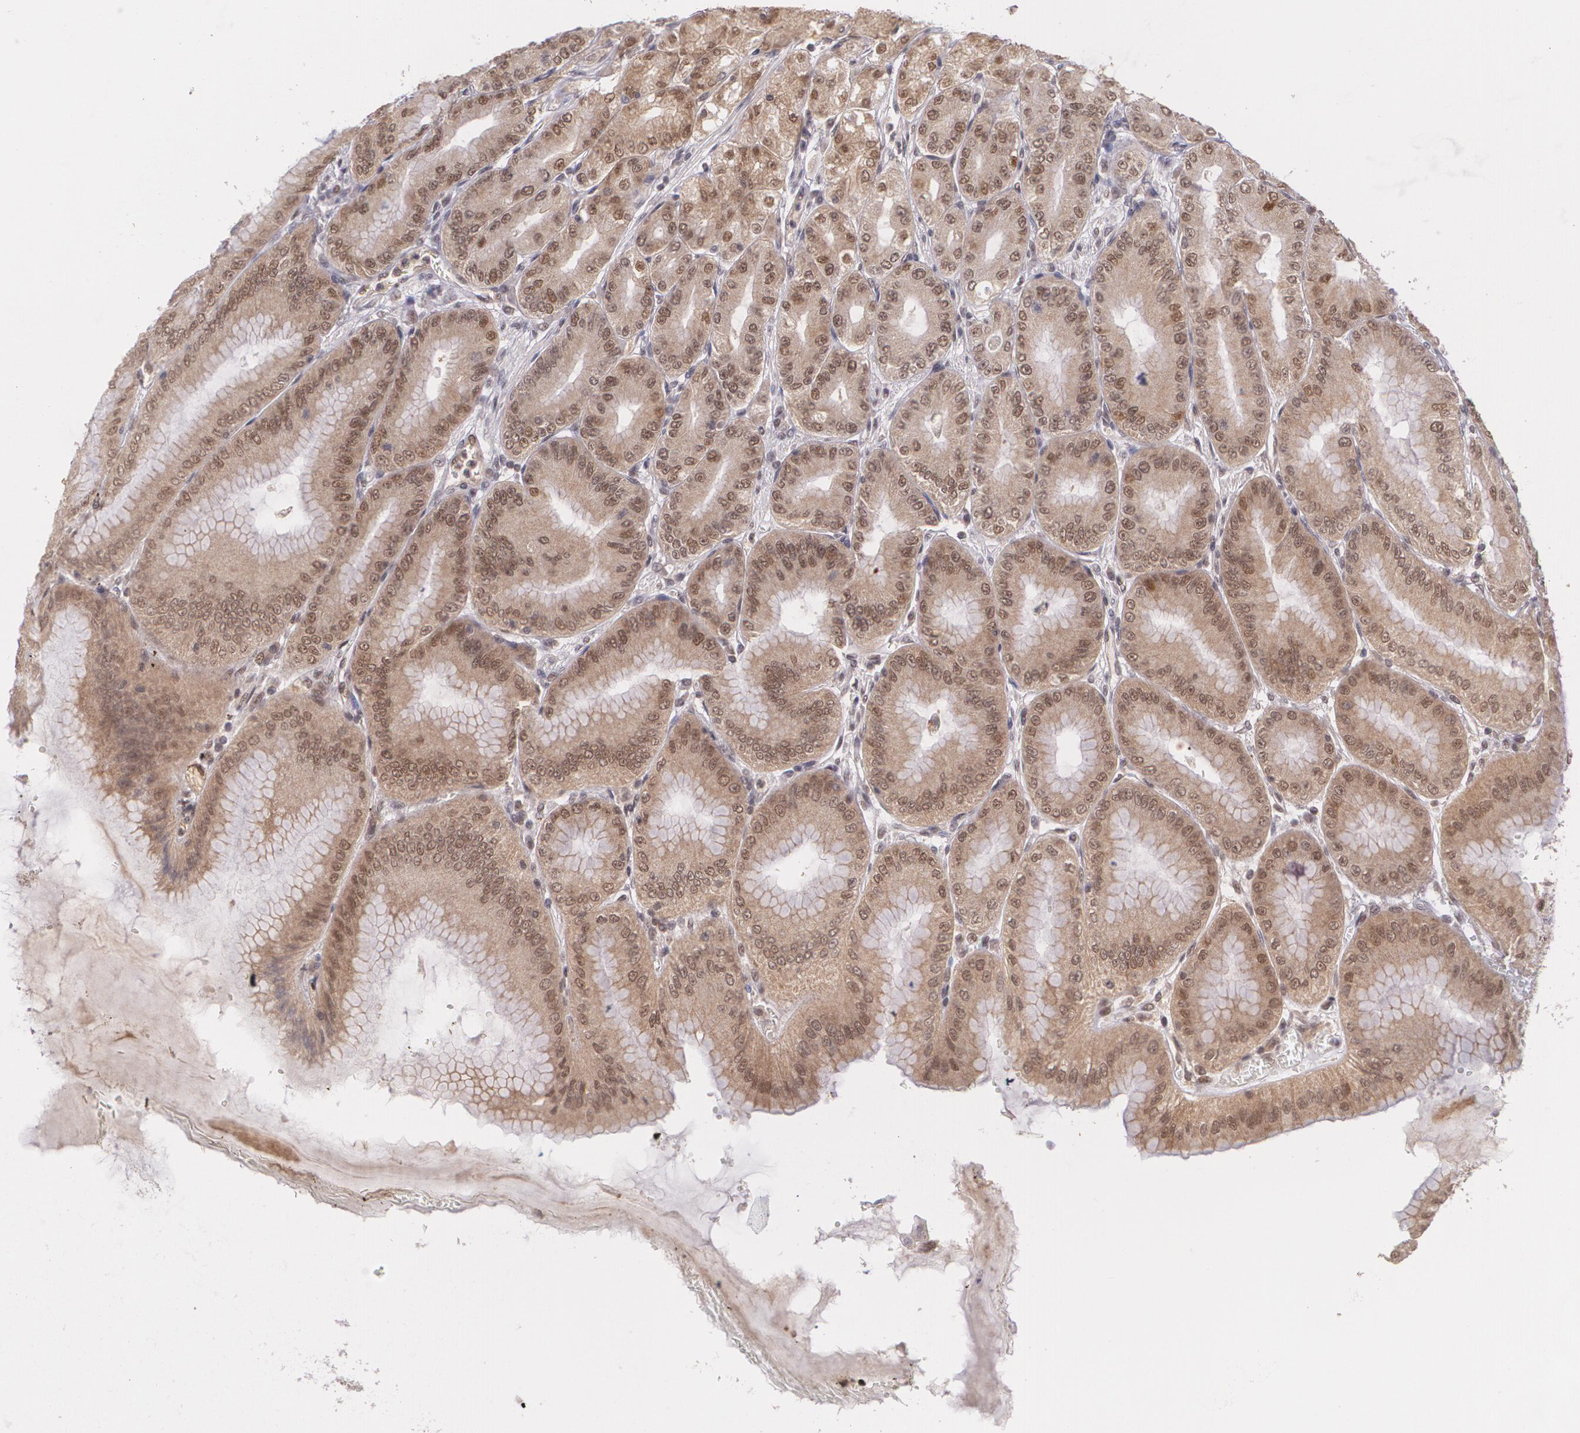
{"staining": {"intensity": "moderate", "quantity": ">75%", "location": "cytoplasmic/membranous,nuclear"}, "tissue": "stomach", "cell_type": "Glandular cells", "image_type": "normal", "snomed": [{"axis": "morphology", "description": "Normal tissue, NOS"}, {"axis": "topography", "description": "Stomach, lower"}], "caption": "Protein positivity by immunohistochemistry (IHC) reveals moderate cytoplasmic/membranous,nuclear expression in approximately >75% of glandular cells in unremarkable stomach.", "gene": "CUL2", "patient": {"sex": "male", "age": 71}}